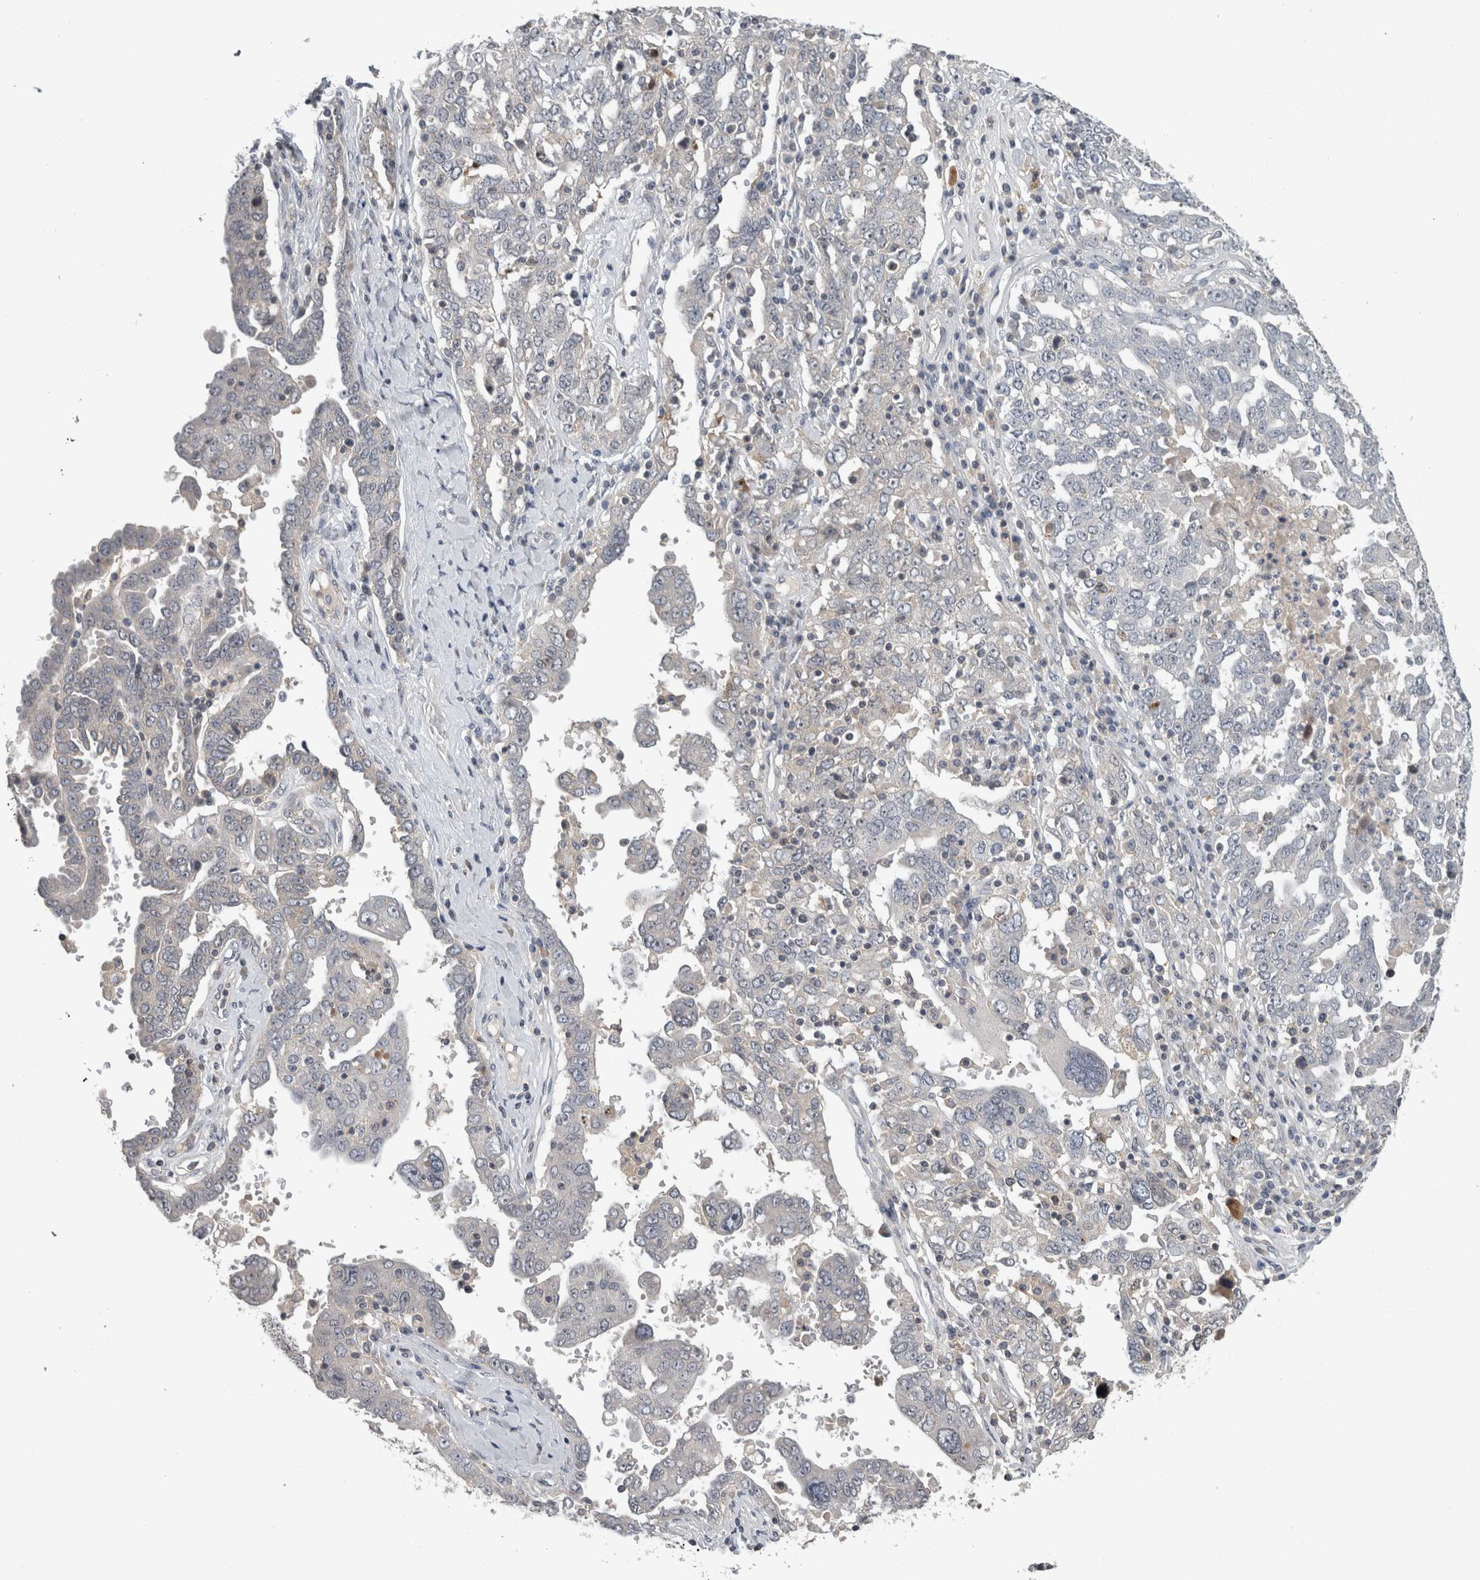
{"staining": {"intensity": "negative", "quantity": "none", "location": "none"}, "tissue": "ovarian cancer", "cell_type": "Tumor cells", "image_type": "cancer", "snomed": [{"axis": "morphology", "description": "Carcinoma, endometroid"}, {"axis": "topography", "description": "Ovary"}], "caption": "Immunohistochemical staining of human endometroid carcinoma (ovarian) demonstrates no significant positivity in tumor cells.", "gene": "RBM28", "patient": {"sex": "female", "age": 62}}